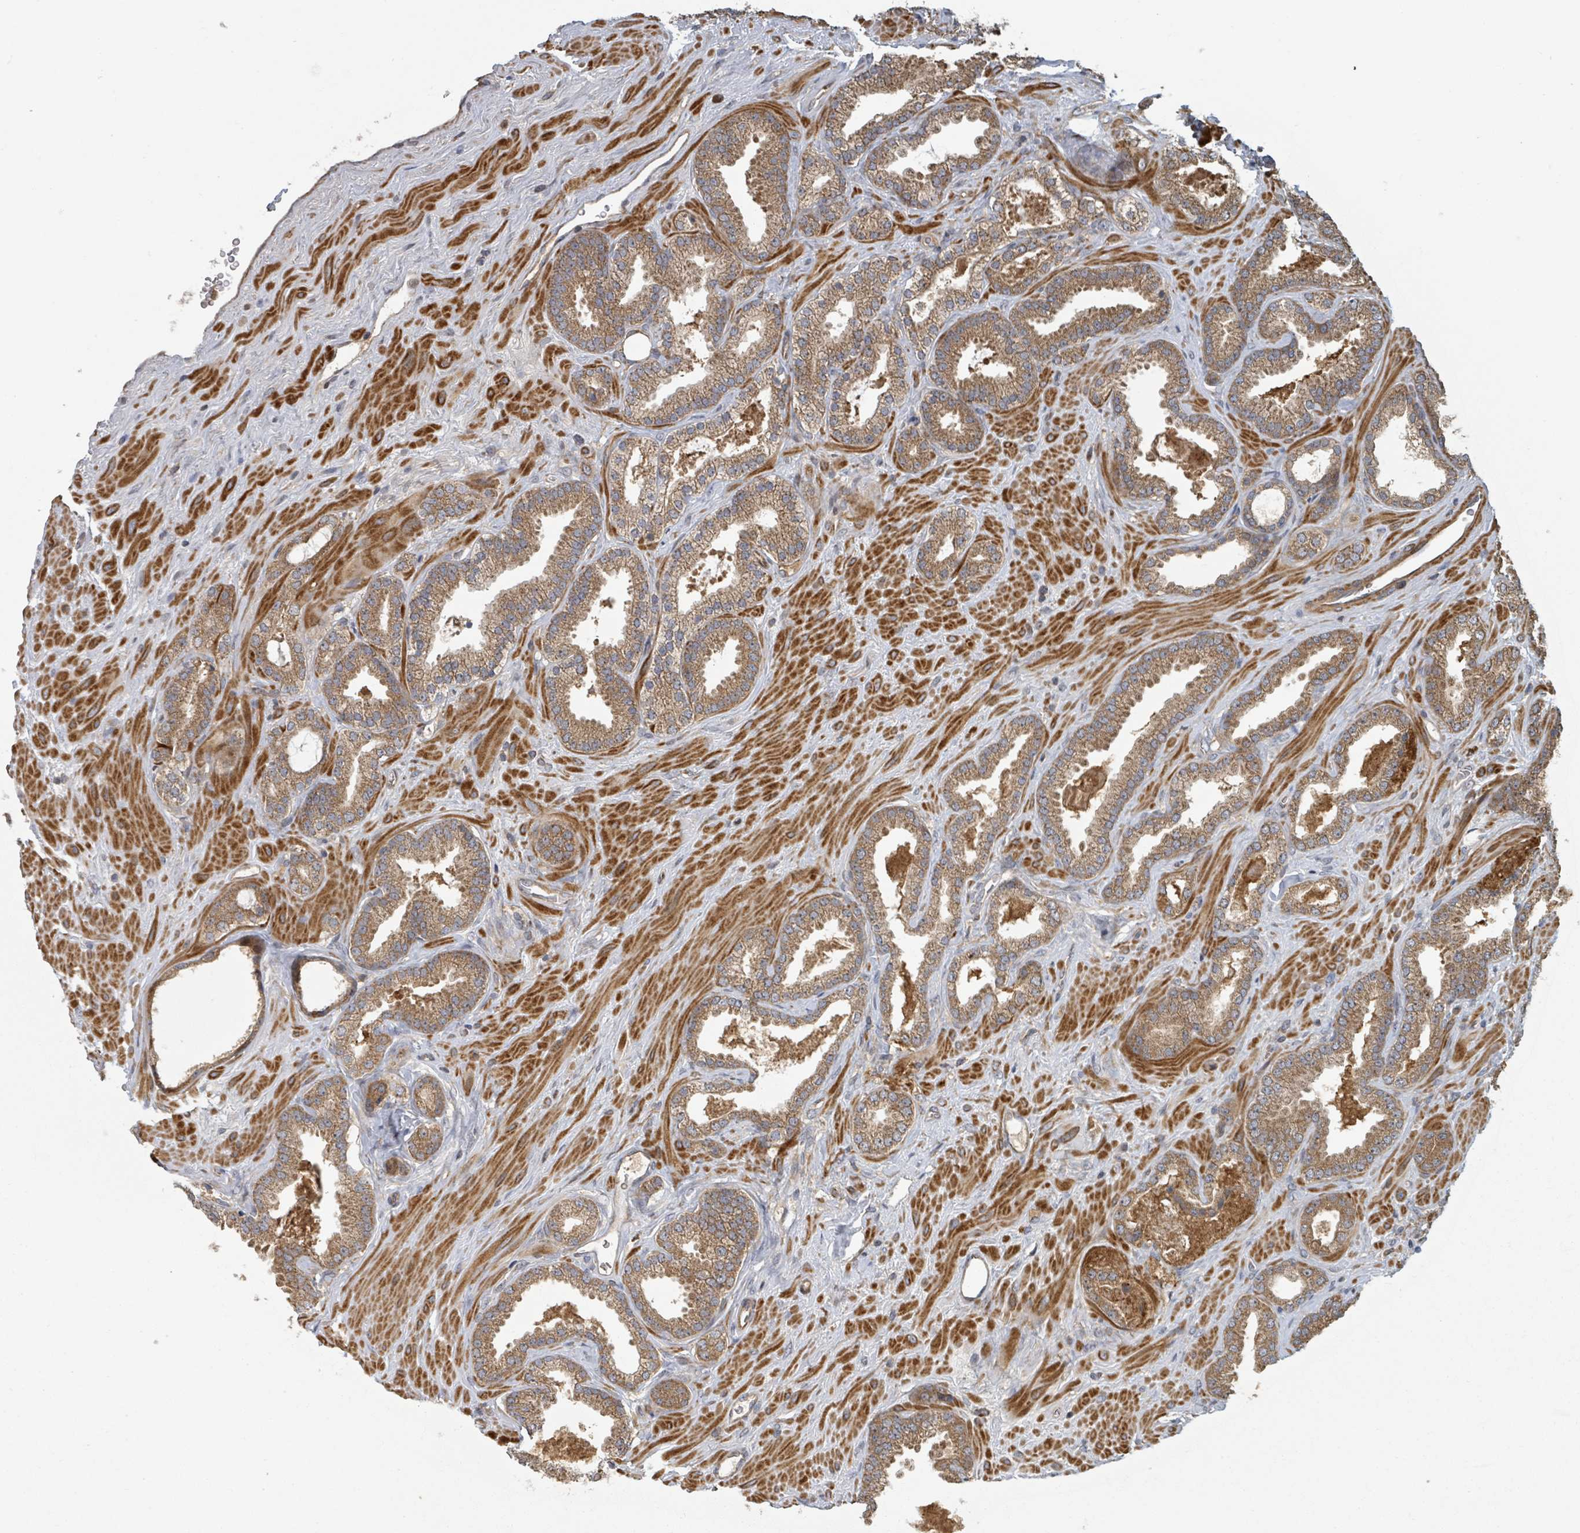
{"staining": {"intensity": "moderate", "quantity": ">75%", "location": "cytoplasmic/membranous"}, "tissue": "prostate cancer", "cell_type": "Tumor cells", "image_type": "cancer", "snomed": [{"axis": "morphology", "description": "Adenocarcinoma, Low grade"}, {"axis": "topography", "description": "Prostate"}], "caption": "Prostate cancer (low-grade adenocarcinoma) stained with a brown dye displays moderate cytoplasmic/membranous positive staining in about >75% of tumor cells.", "gene": "DPM1", "patient": {"sex": "male", "age": 62}}